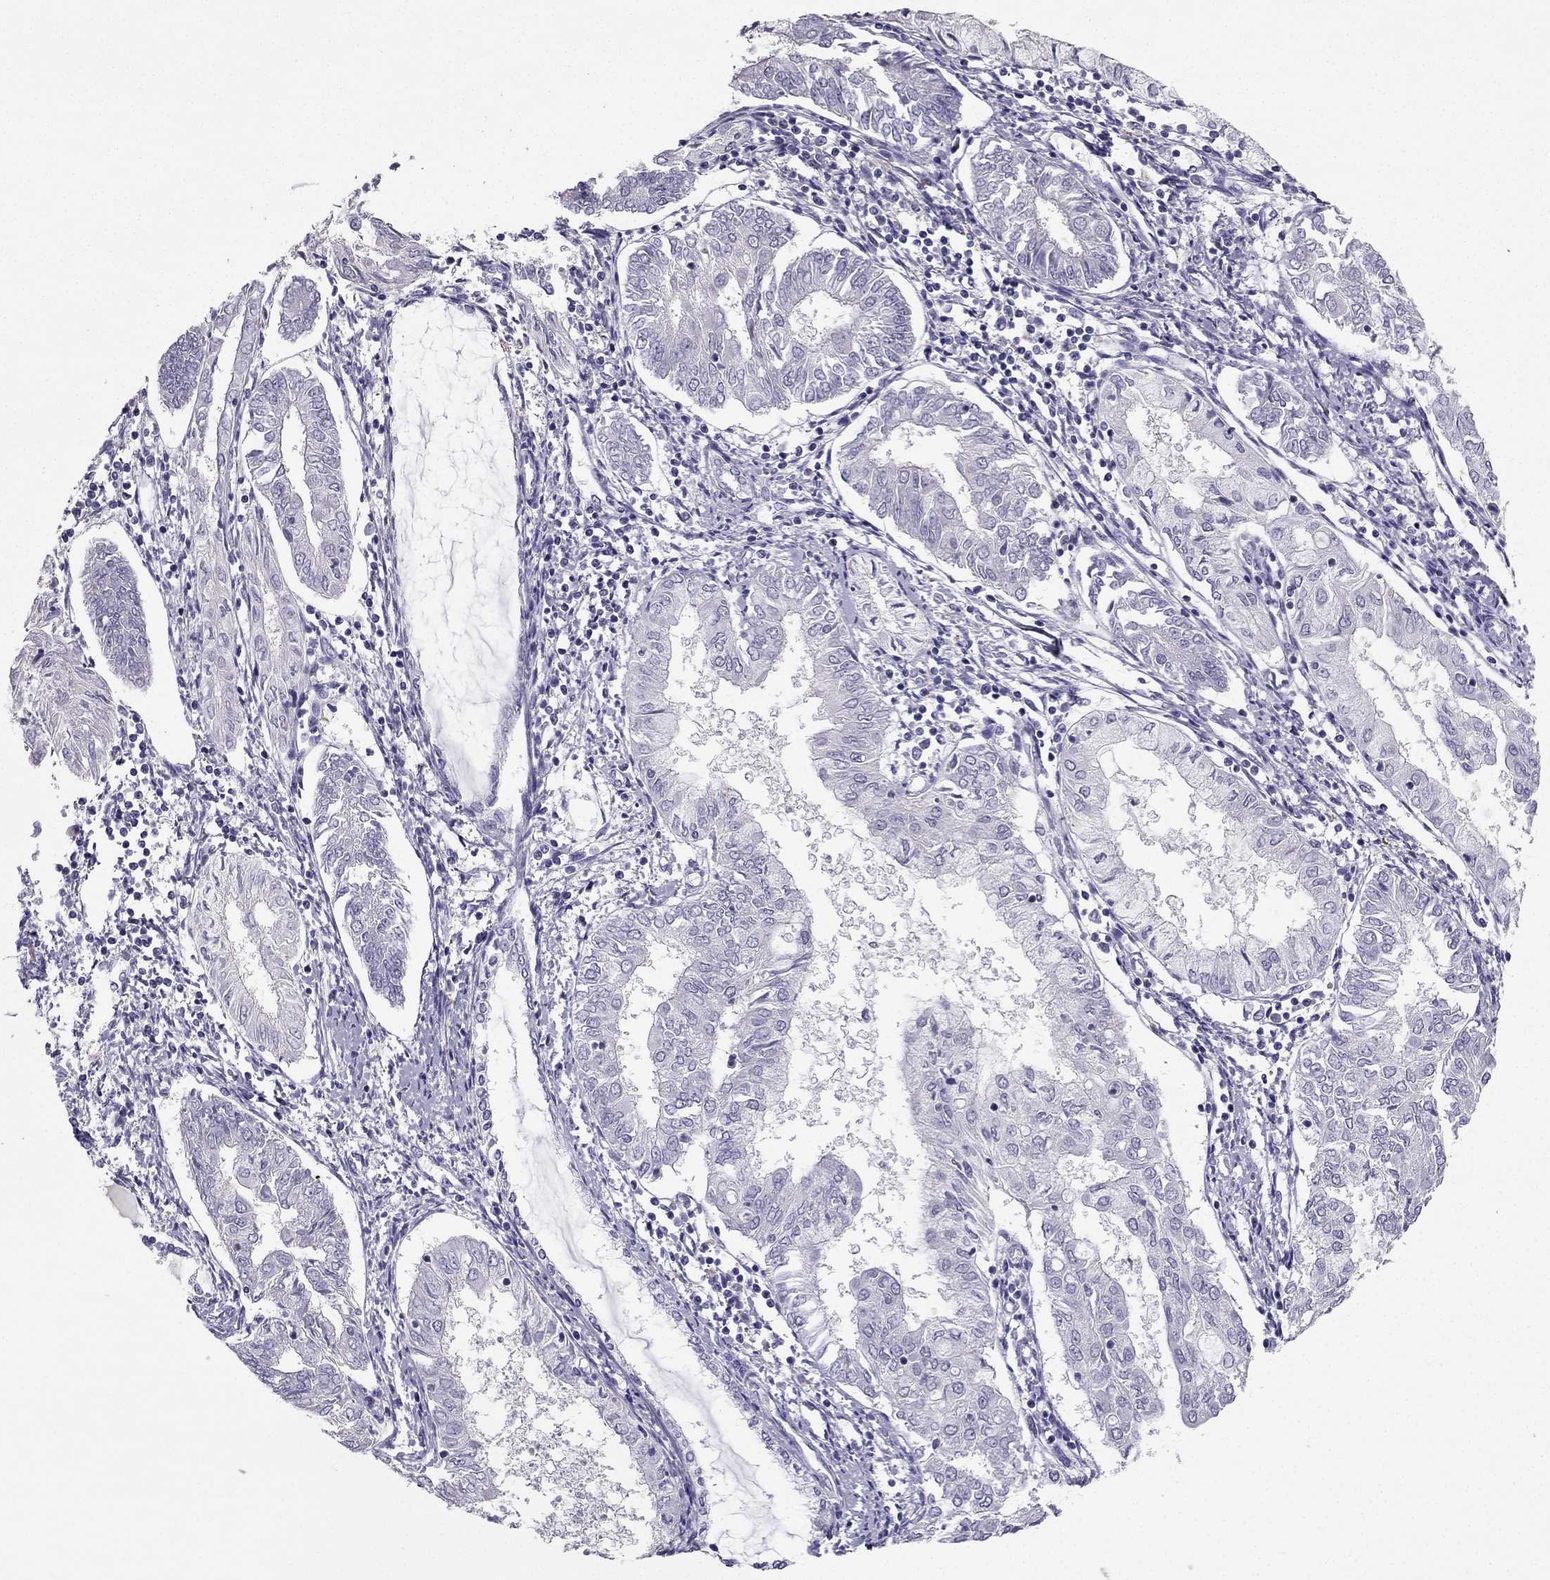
{"staining": {"intensity": "negative", "quantity": "none", "location": "none"}, "tissue": "endometrial cancer", "cell_type": "Tumor cells", "image_type": "cancer", "snomed": [{"axis": "morphology", "description": "Adenocarcinoma, NOS"}, {"axis": "topography", "description": "Endometrium"}], "caption": "Immunohistochemistry (IHC) histopathology image of neoplastic tissue: endometrial cancer (adenocarcinoma) stained with DAB (3,3'-diaminobenzidine) demonstrates no significant protein positivity in tumor cells.", "gene": "LMTK3", "patient": {"sex": "female", "age": 68}}